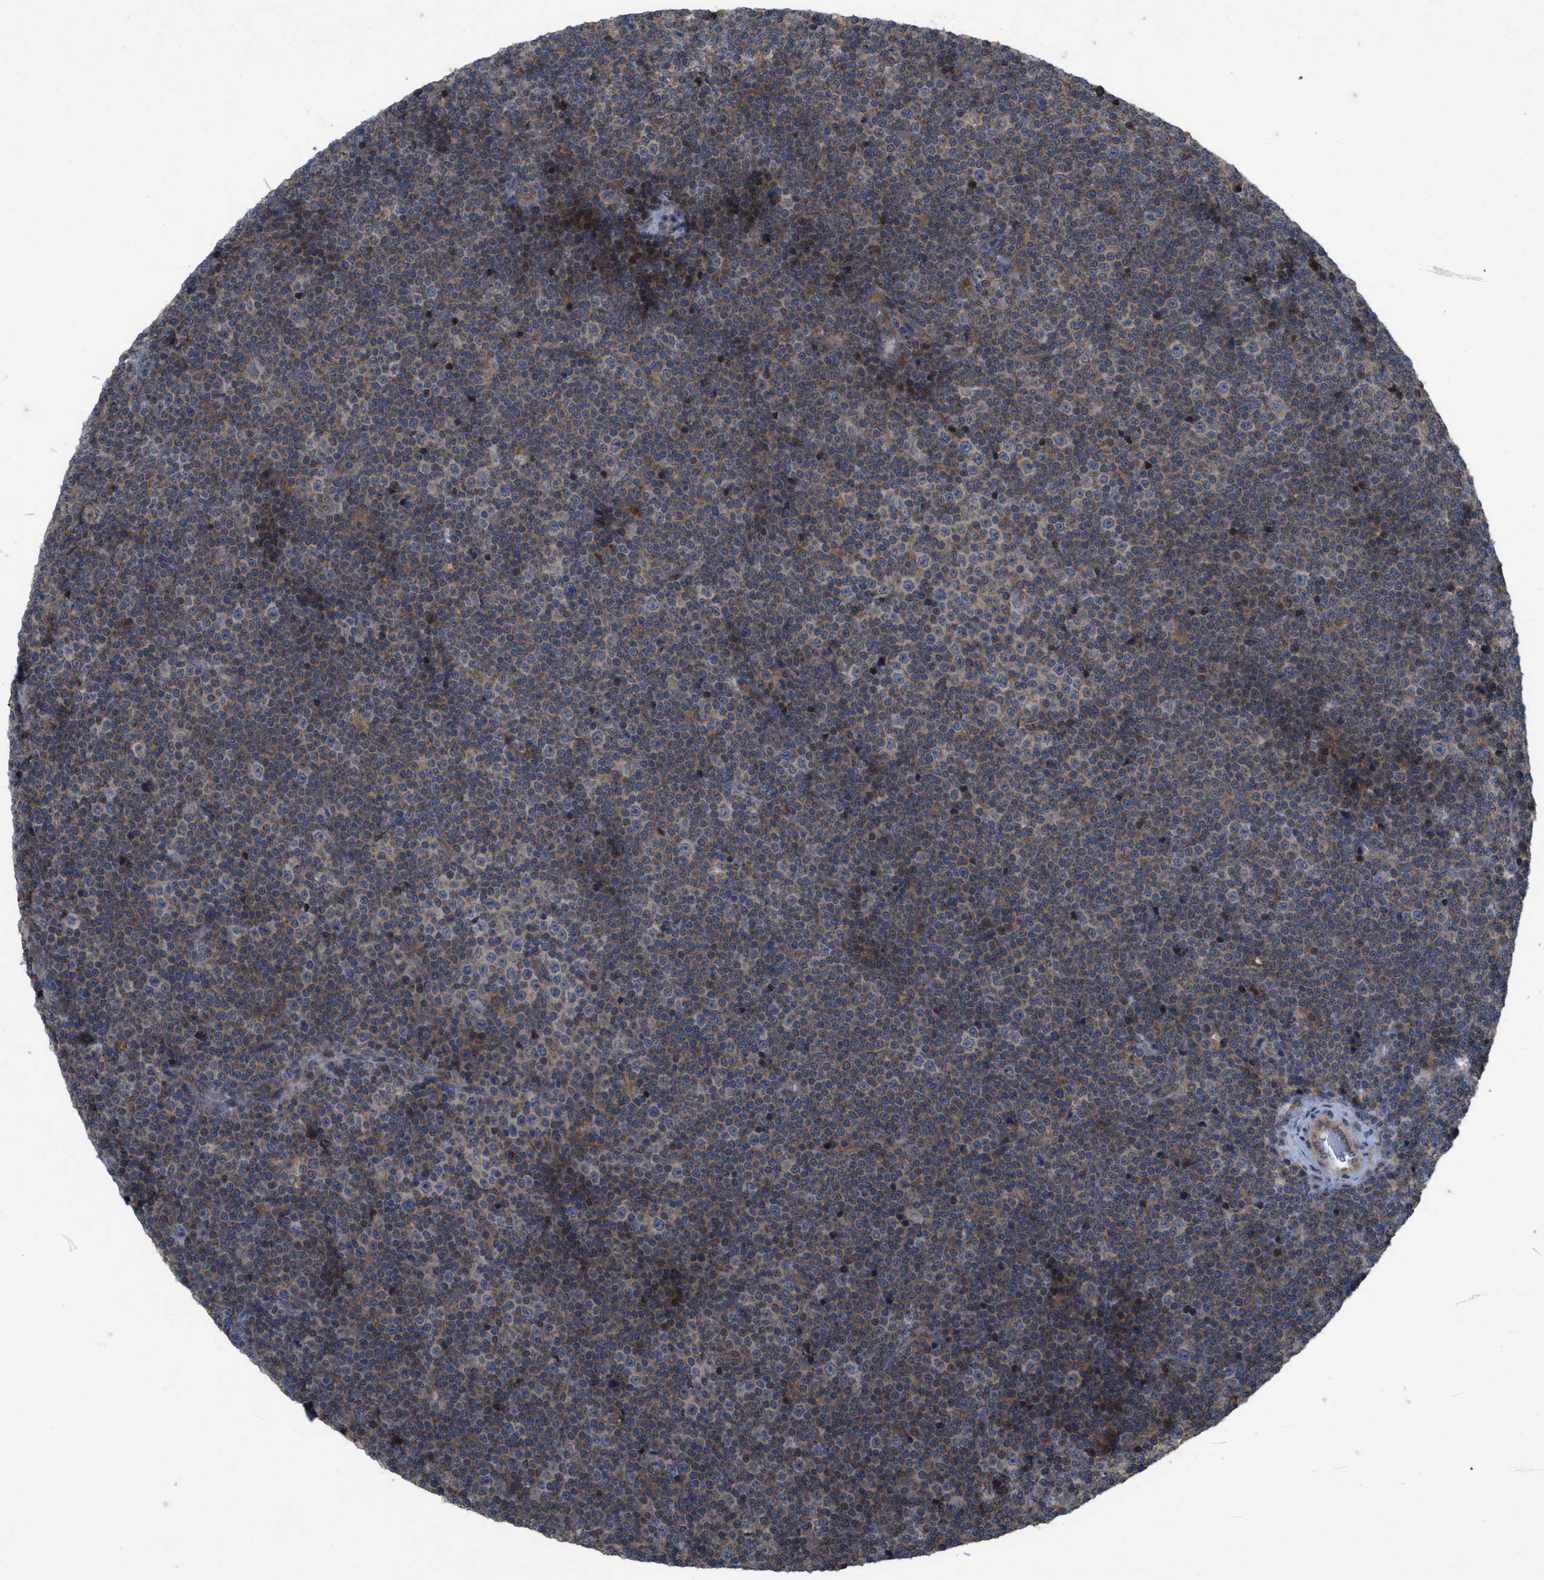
{"staining": {"intensity": "moderate", "quantity": "25%-75%", "location": "cytoplasmic/membranous"}, "tissue": "lymphoma", "cell_type": "Tumor cells", "image_type": "cancer", "snomed": [{"axis": "morphology", "description": "Malignant lymphoma, non-Hodgkin's type, Low grade"}, {"axis": "topography", "description": "Lymph node"}], "caption": "Protein expression analysis of lymphoma demonstrates moderate cytoplasmic/membranous expression in approximately 25%-75% of tumor cells.", "gene": "RAB2A", "patient": {"sex": "female", "age": 67}}